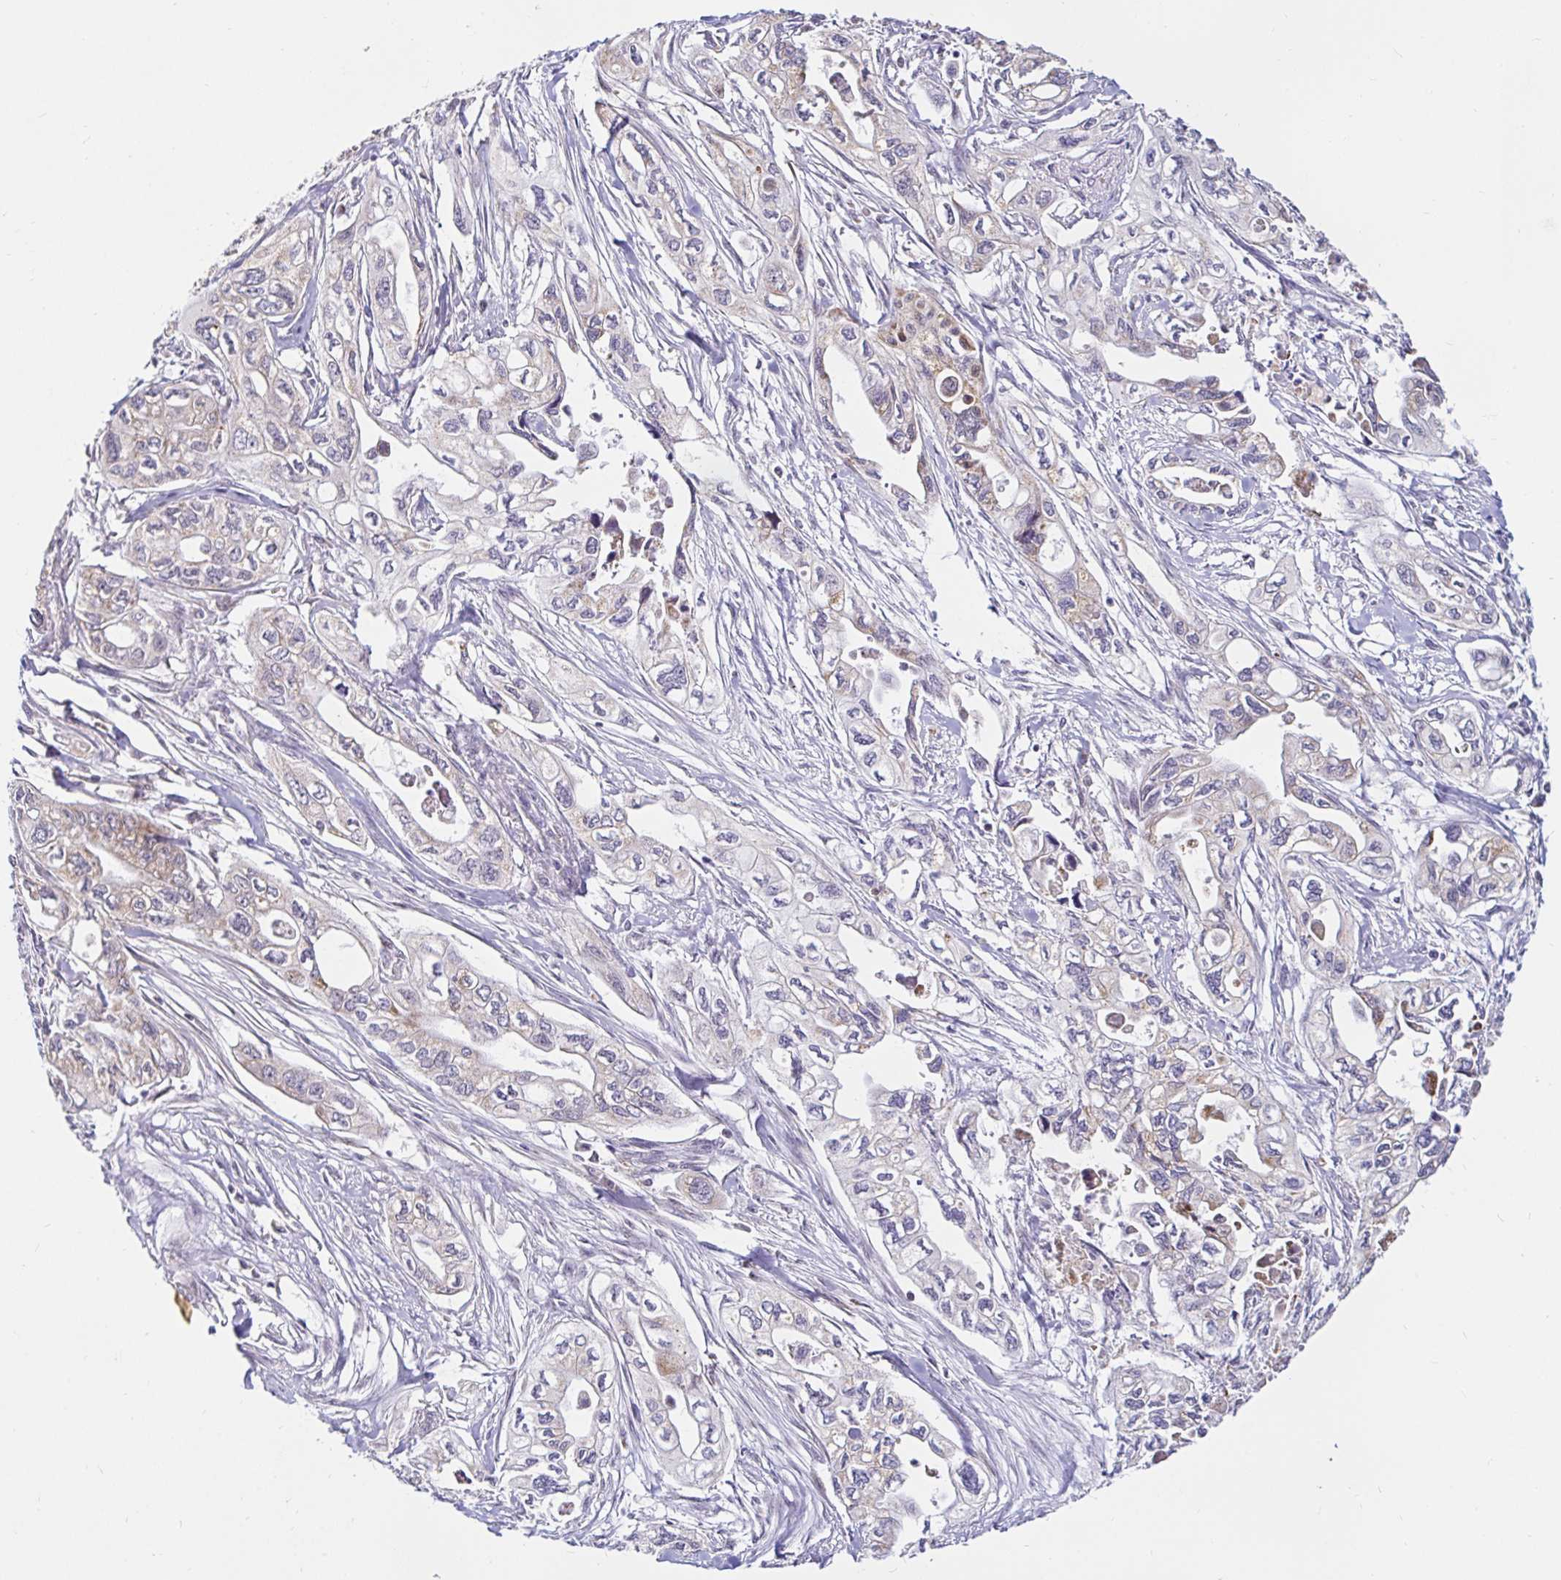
{"staining": {"intensity": "weak", "quantity": "<25%", "location": "cytoplasmic/membranous"}, "tissue": "pancreatic cancer", "cell_type": "Tumor cells", "image_type": "cancer", "snomed": [{"axis": "morphology", "description": "Adenocarcinoma, NOS"}, {"axis": "topography", "description": "Pancreas"}], "caption": "DAB (3,3'-diaminobenzidine) immunohistochemical staining of pancreatic adenocarcinoma displays no significant staining in tumor cells. (DAB (3,3'-diaminobenzidine) immunohistochemistry (IHC) visualized using brightfield microscopy, high magnification).", "gene": "TIMM50", "patient": {"sex": "male", "age": 68}}